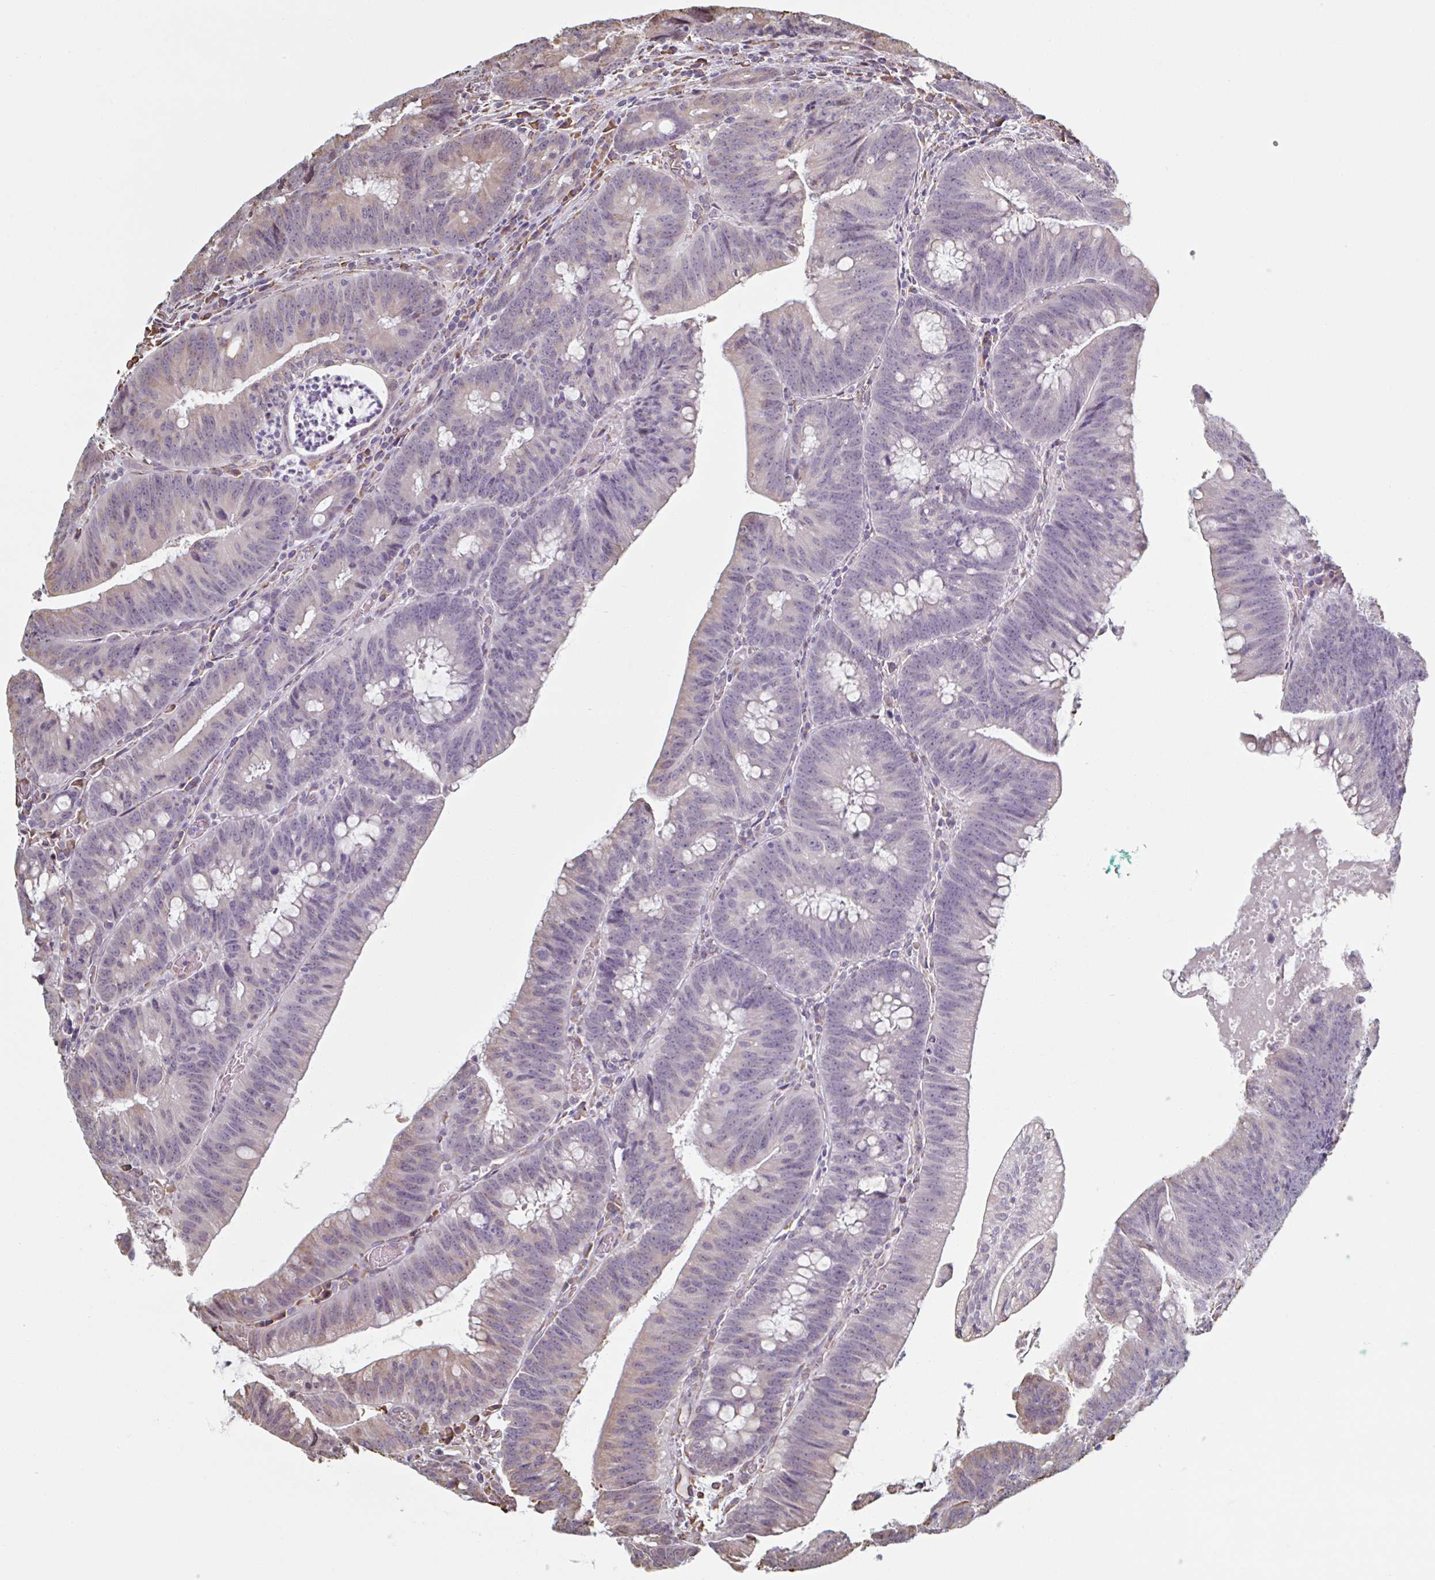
{"staining": {"intensity": "moderate", "quantity": "25%-75%", "location": "cytoplasmic/membranous"}, "tissue": "colorectal cancer", "cell_type": "Tumor cells", "image_type": "cancer", "snomed": [{"axis": "morphology", "description": "Adenocarcinoma, NOS"}, {"axis": "topography", "description": "Colon"}], "caption": "Moderate cytoplasmic/membranous expression for a protein is appreciated in approximately 25%-75% of tumor cells of colorectal cancer (adenocarcinoma) using immunohistochemistry.", "gene": "RAB5IF", "patient": {"sex": "female", "age": 87}}